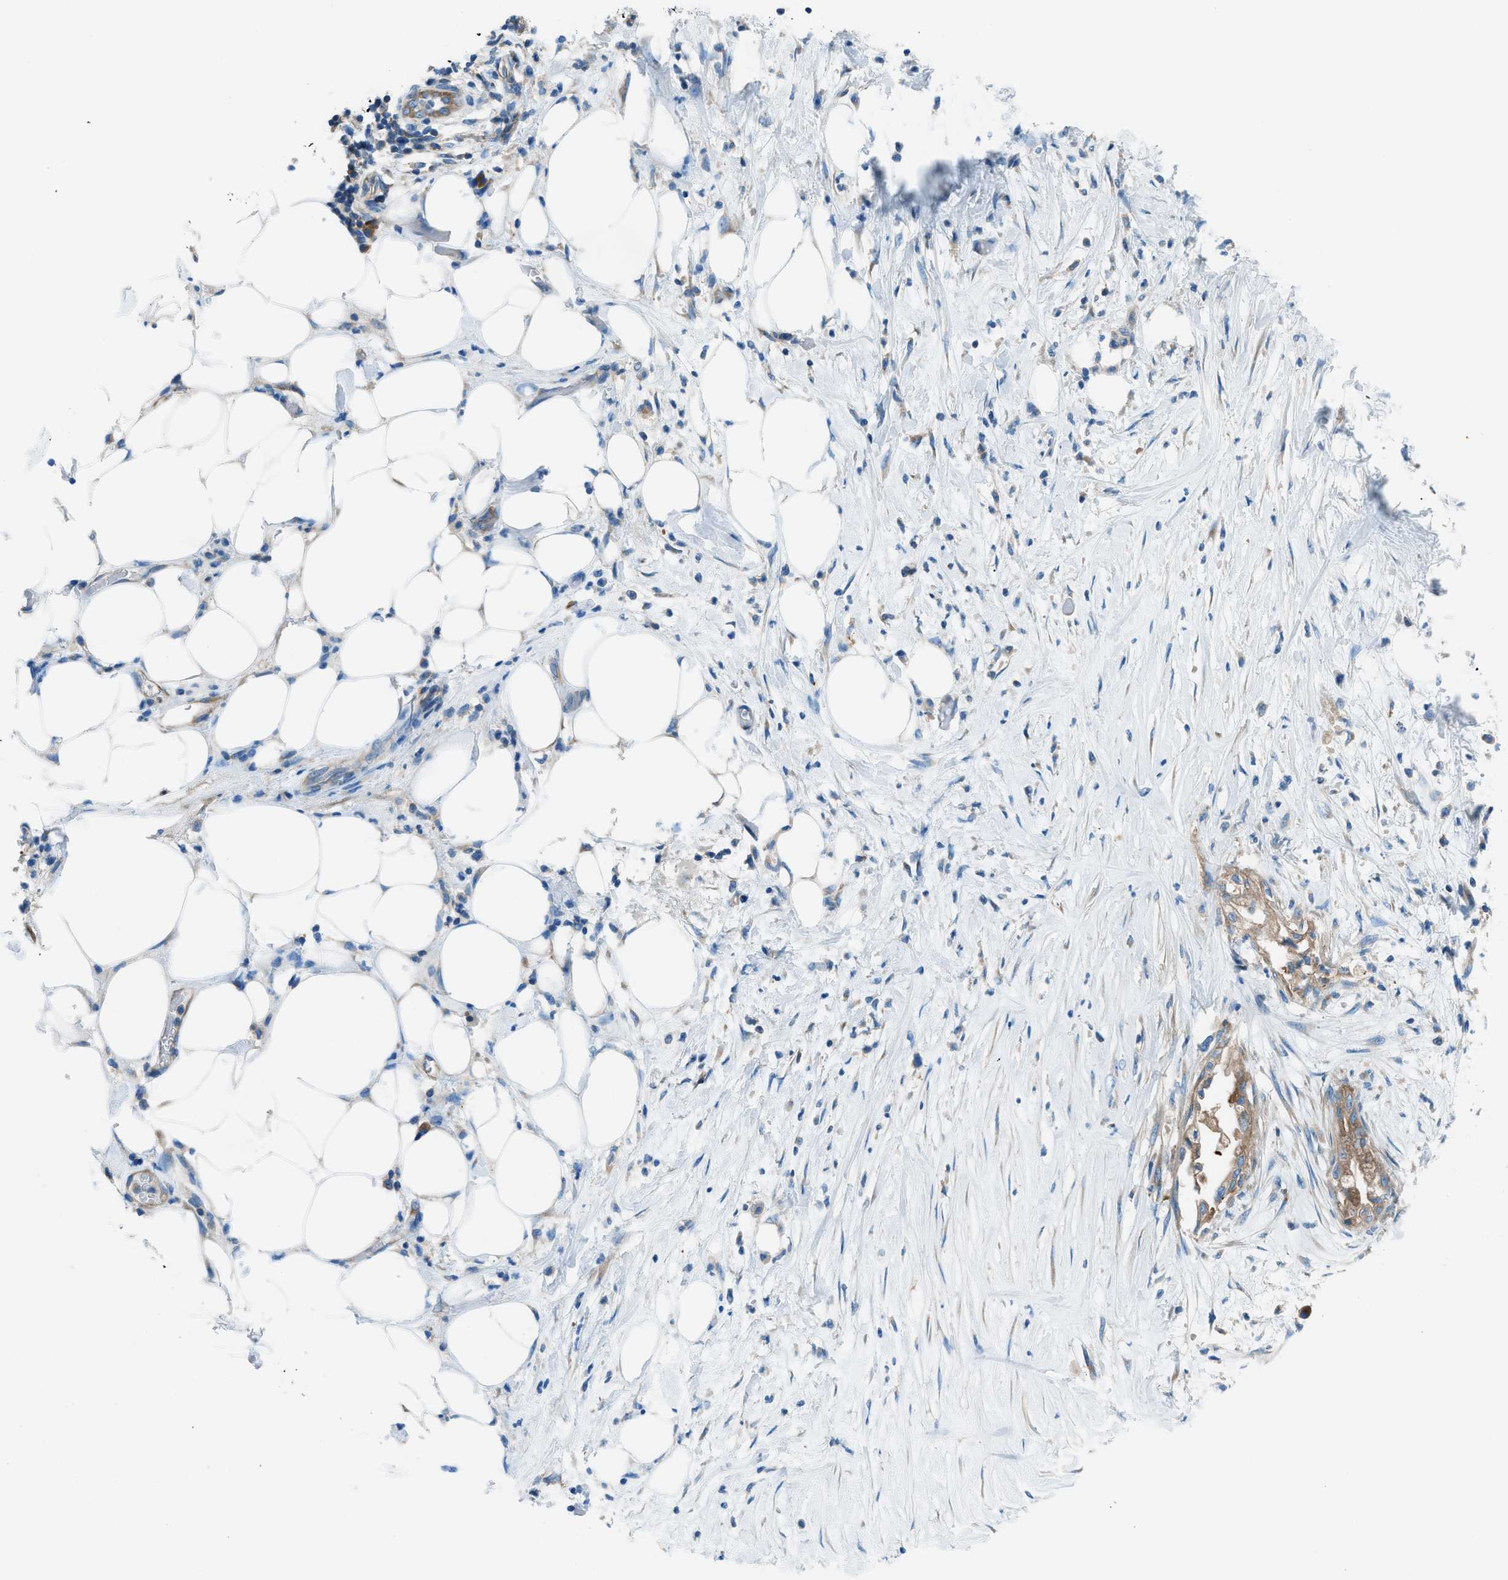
{"staining": {"intensity": "moderate", "quantity": ">75%", "location": "cytoplasmic/membranous"}, "tissue": "pancreatic cancer", "cell_type": "Tumor cells", "image_type": "cancer", "snomed": [{"axis": "morphology", "description": "Normal tissue, NOS"}, {"axis": "morphology", "description": "Adenocarcinoma, NOS"}, {"axis": "topography", "description": "Pancreas"}, {"axis": "topography", "description": "Duodenum"}], "caption": "Protein analysis of adenocarcinoma (pancreatic) tissue shows moderate cytoplasmic/membranous positivity in approximately >75% of tumor cells.", "gene": "SARS1", "patient": {"sex": "female", "age": 60}}